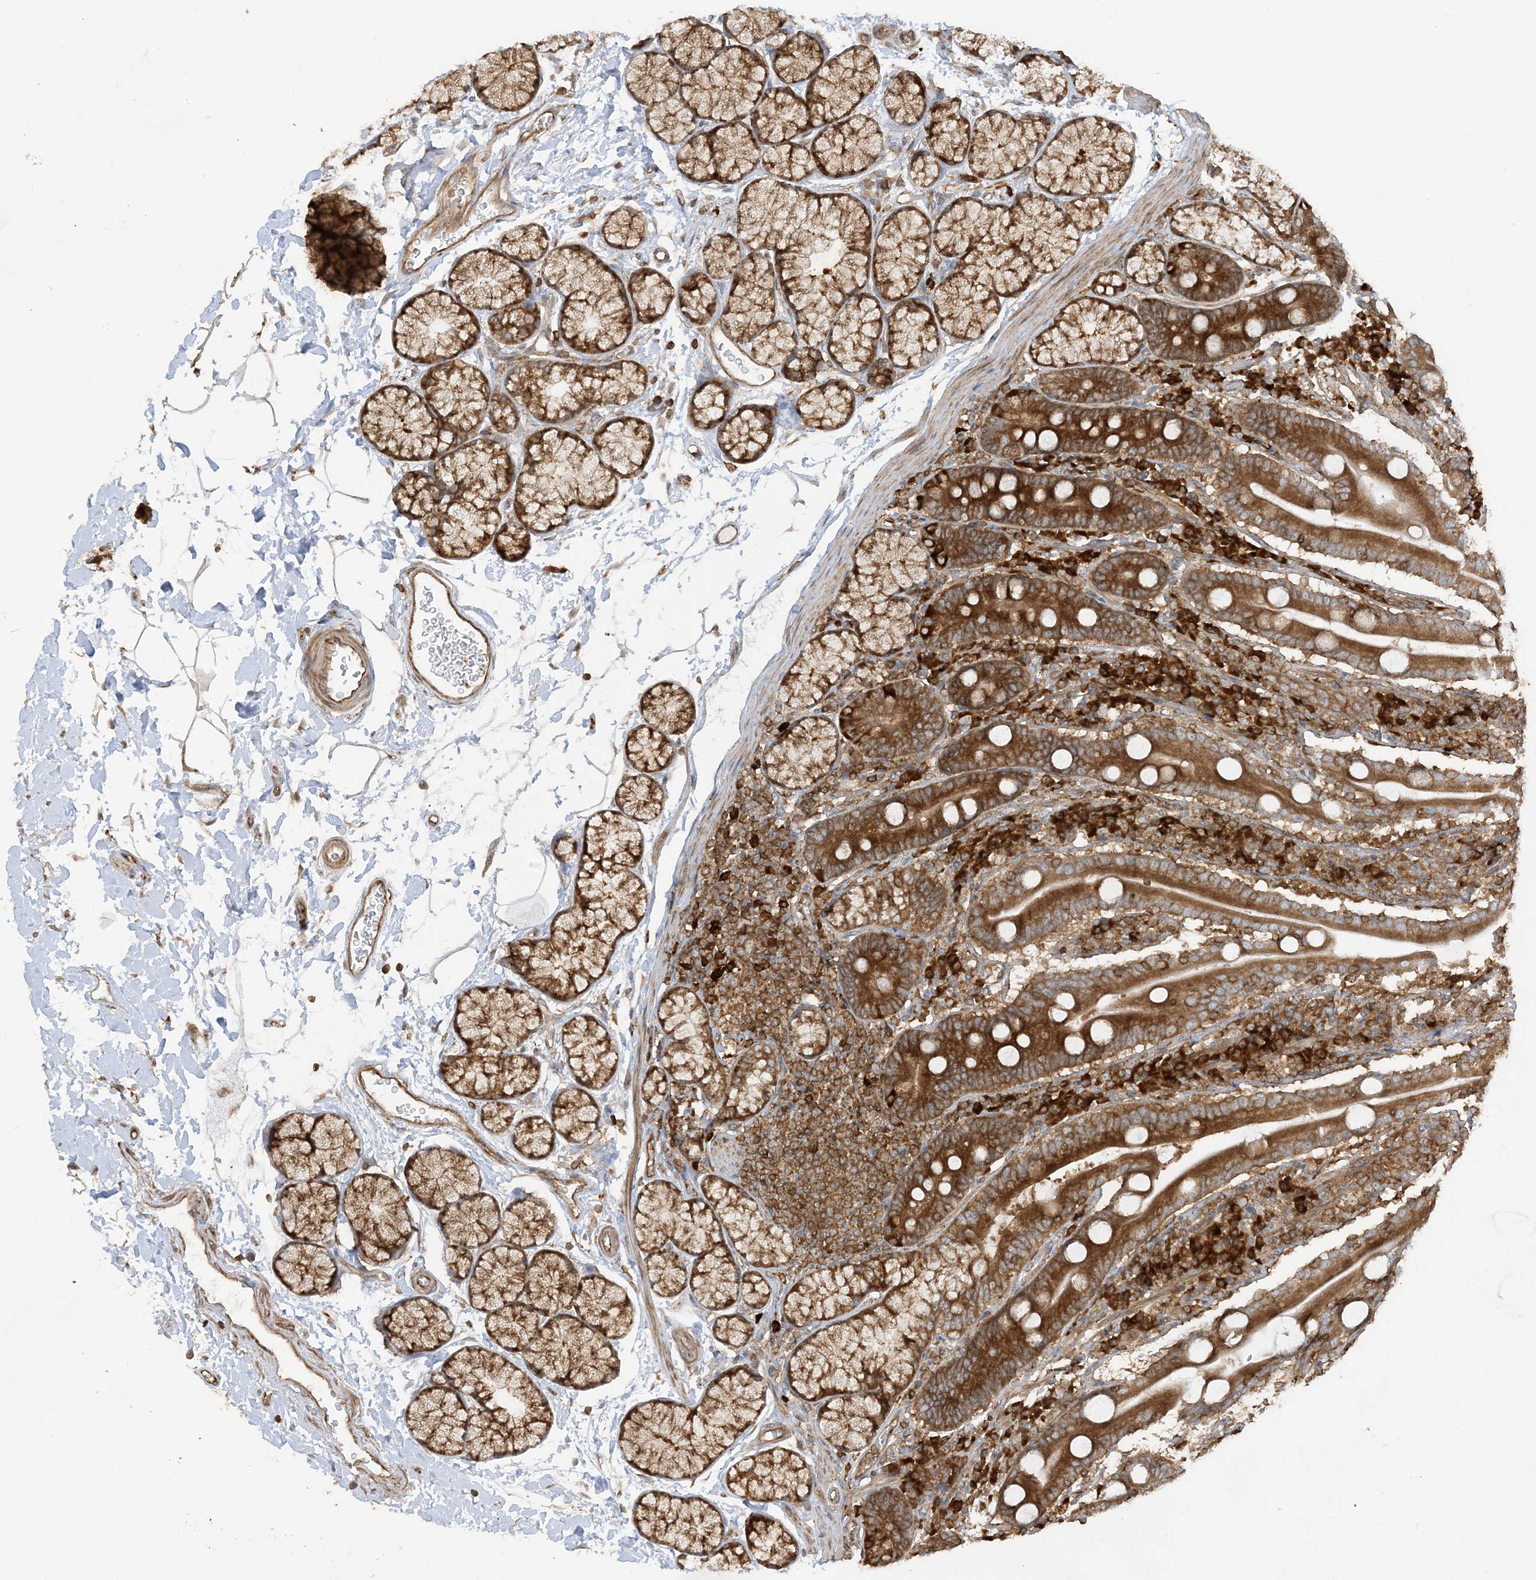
{"staining": {"intensity": "strong", "quantity": ">75%", "location": "cytoplasmic/membranous"}, "tissue": "duodenum", "cell_type": "Glandular cells", "image_type": "normal", "snomed": [{"axis": "morphology", "description": "Normal tissue, NOS"}, {"axis": "topography", "description": "Duodenum"}], "caption": "High-power microscopy captured an immunohistochemistry micrograph of benign duodenum, revealing strong cytoplasmic/membranous staining in about >75% of glandular cells.", "gene": "SRP72", "patient": {"sex": "male", "age": 35}}